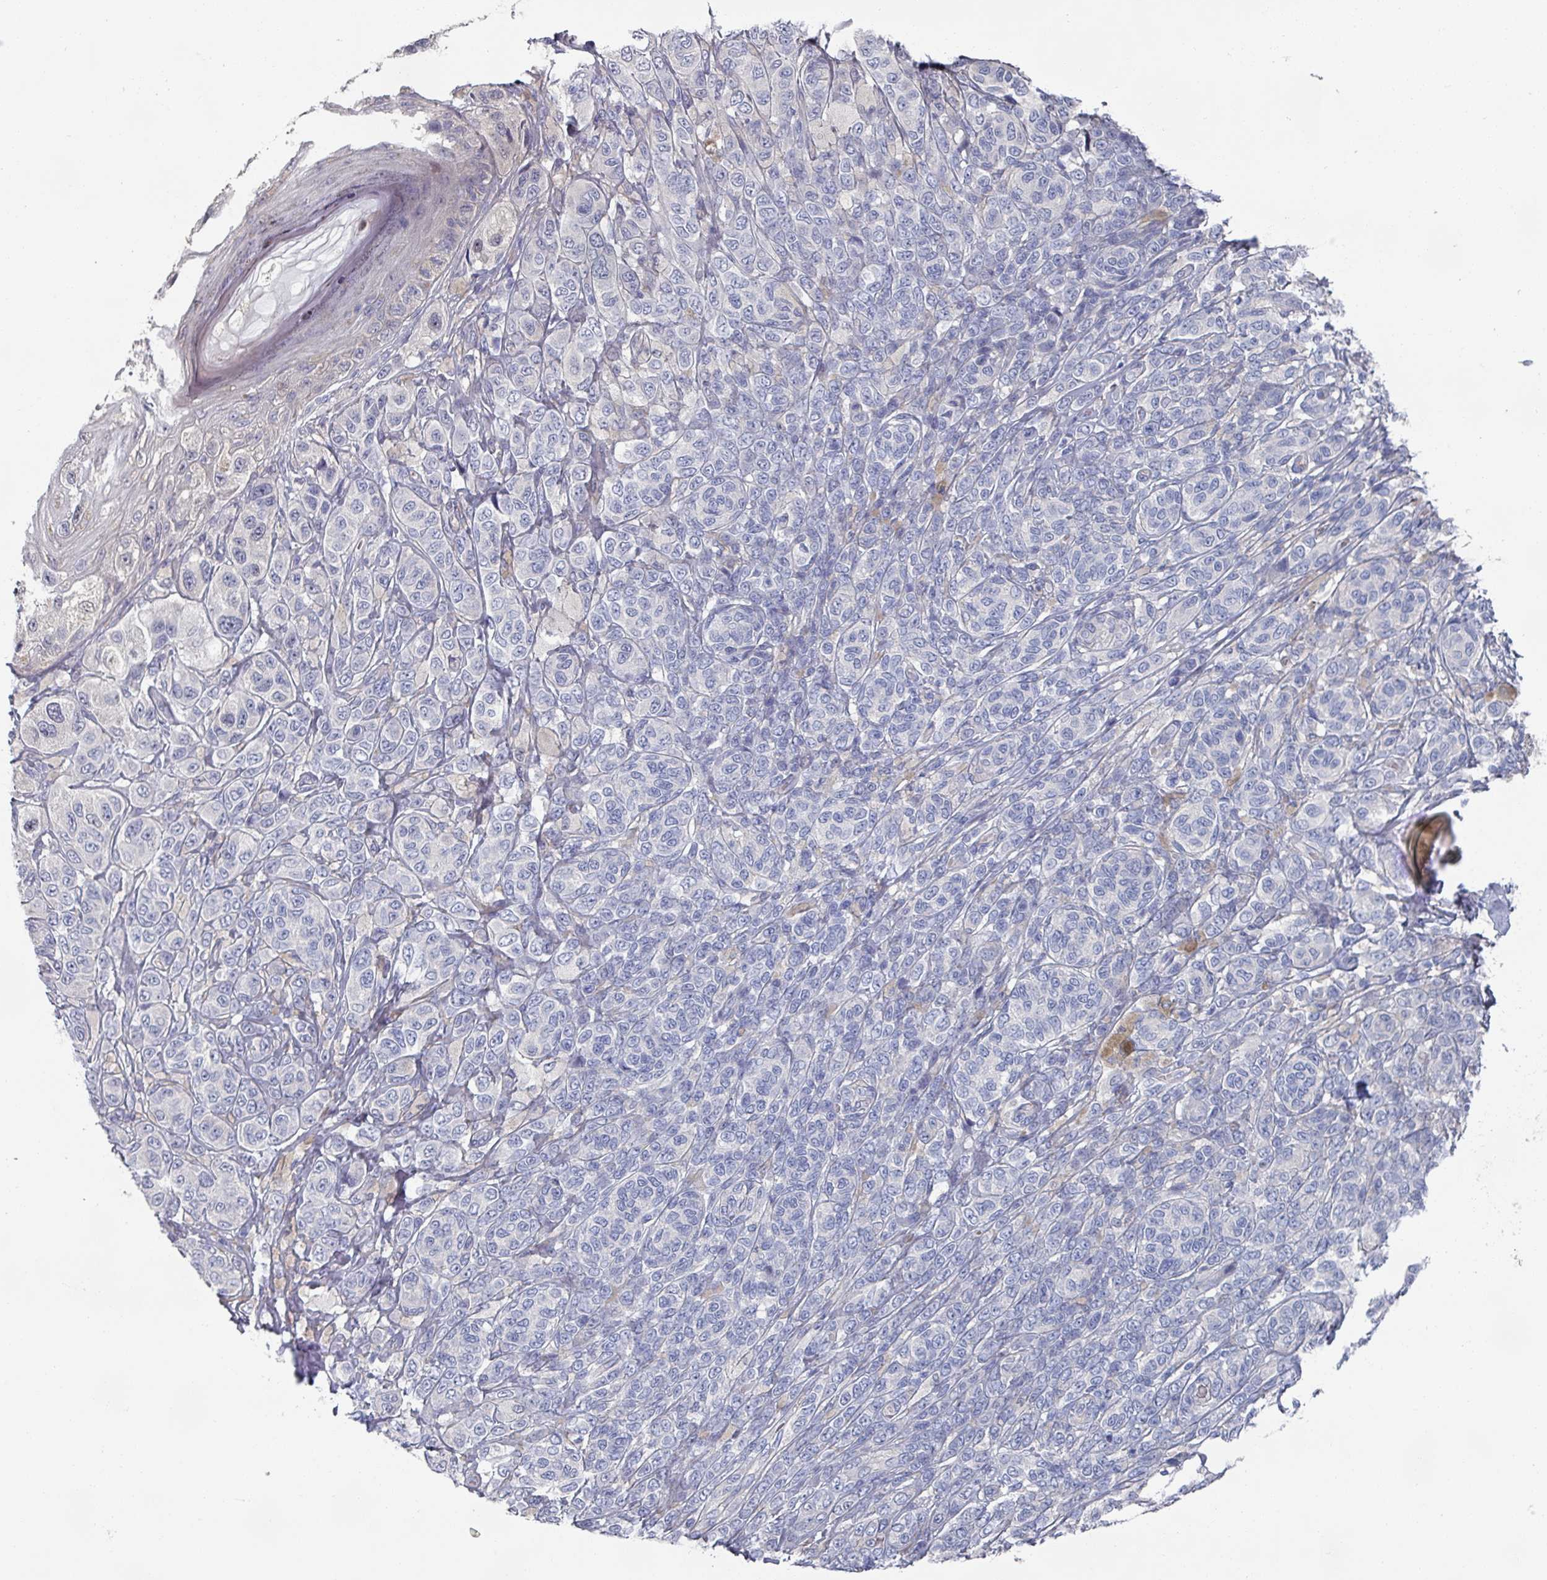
{"staining": {"intensity": "negative", "quantity": "none", "location": "none"}, "tissue": "melanoma", "cell_type": "Tumor cells", "image_type": "cancer", "snomed": [{"axis": "morphology", "description": "Malignant melanoma, NOS"}, {"axis": "topography", "description": "Skin"}], "caption": "This micrograph is of melanoma stained with immunohistochemistry to label a protein in brown with the nuclei are counter-stained blue. There is no positivity in tumor cells.", "gene": "EFL1", "patient": {"sex": "male", "age": 42}}